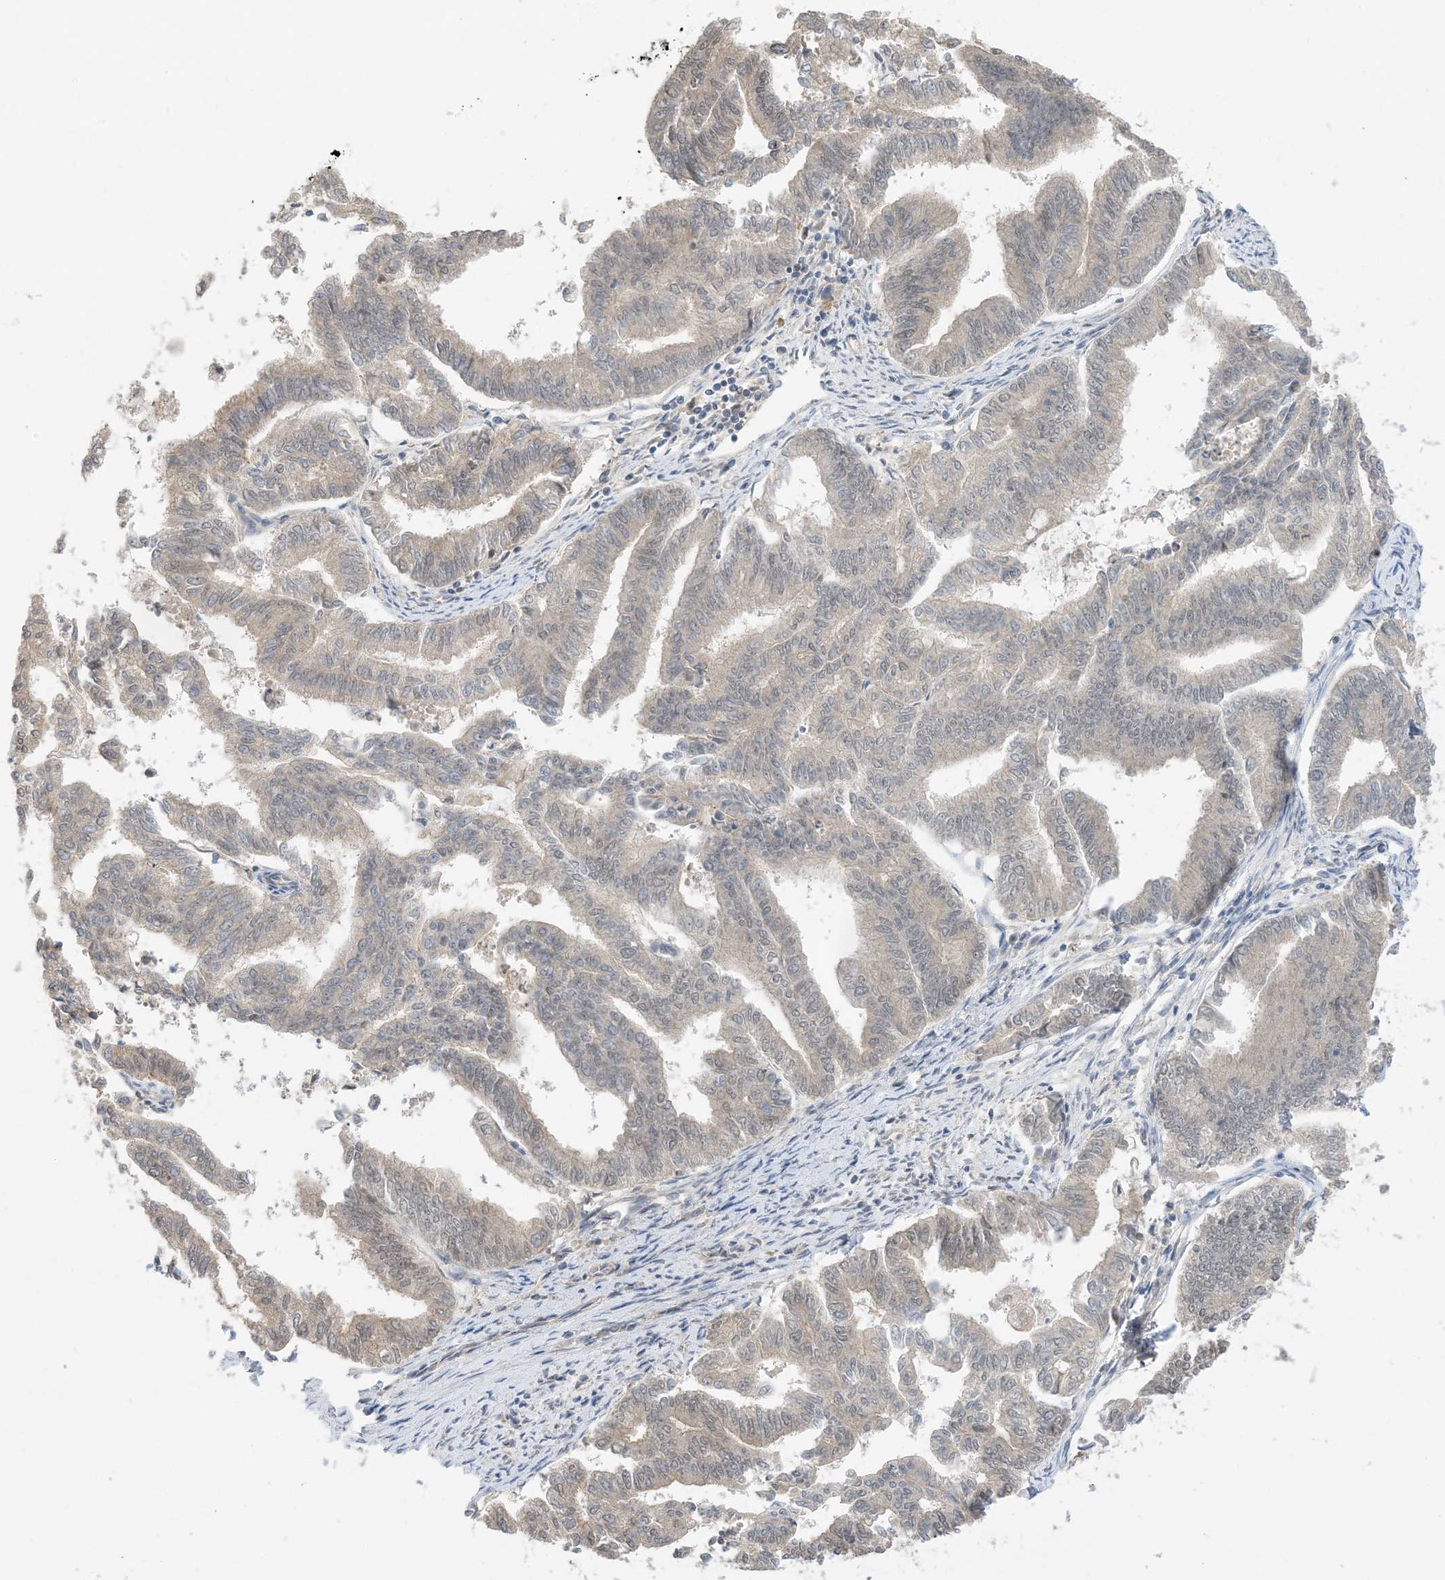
{"staining": {"intensity": "weak", "quantity": "<25%", "location": "cytoplasmic/membranous"}, "tissue": "endometrial cancer", "cell_type": "Tumor cells", "image_type": "cancer", "snomed": [{"axis": "morphology", "description": "Adenocarcinoma, NOS"}, {"axis": "topography", "description": "Endometrium"}], "caption": "DAB (3,3'-diaminobenzidine) immunohistochemical staining of human endometrial adenocarcinoma displays no significant expression in tumor cells.", "gene": "WDR26", "patient": {"sex": "female", "age": 79}}